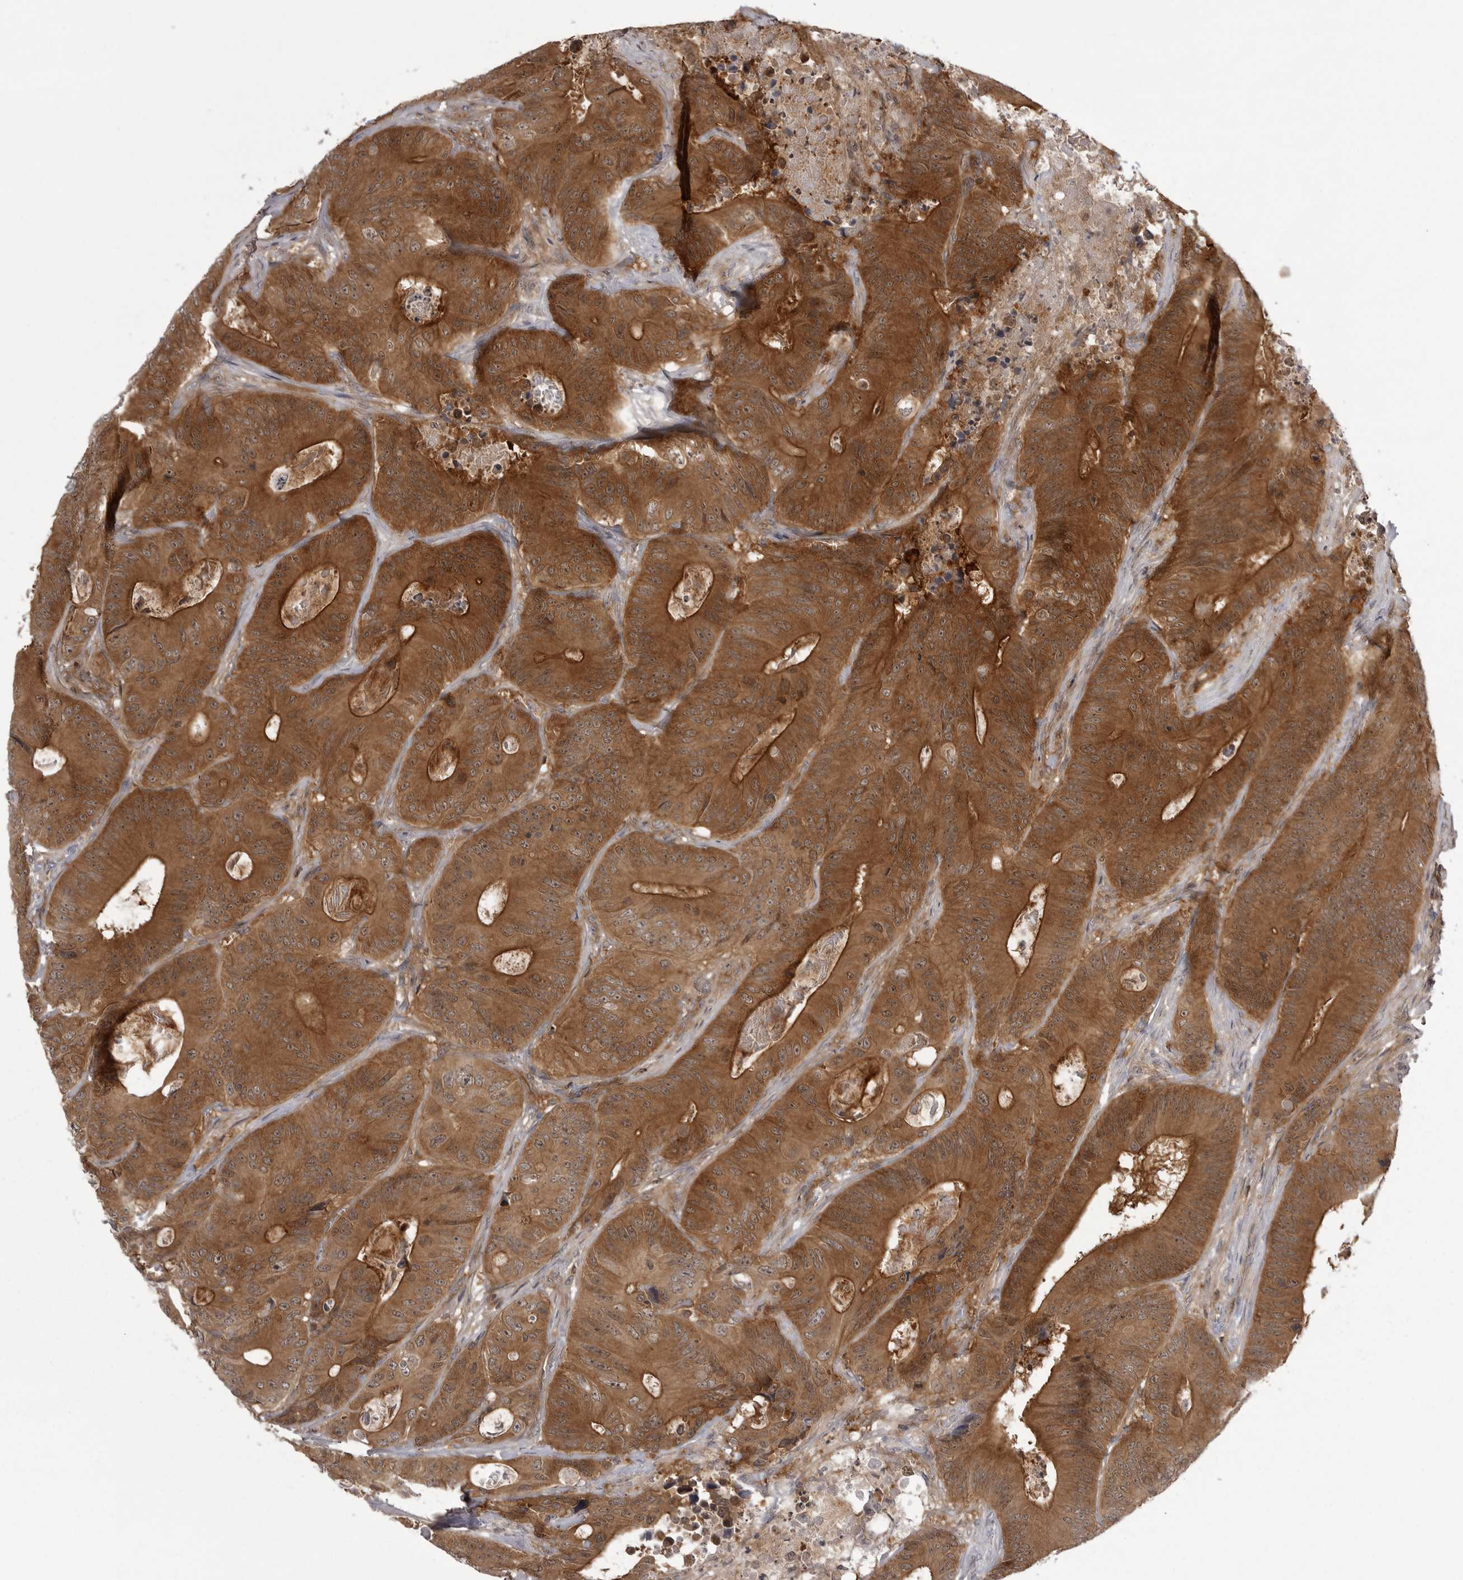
{"staining": {"intensity": "strong", "quantity": ">75%", "location": "cytoplasmic/membranous"}, "tissue": "colorectal cancer", "cell_type": "Tumor cells", "image_type": "cancer", "snomed": [{"axis": "morphology", "description": "Adenocarcinoma, NOS"}, {"axis": "topography", "description": "Colon"}], "caption": "Protein expression analysis of adenocarcinoma (colorectal) shows strong cytoplasmic/membranous positivity in approximately >75% of tumor cells.", "gene": "STK24", "patient": {"sex": "male", "age": 83}}